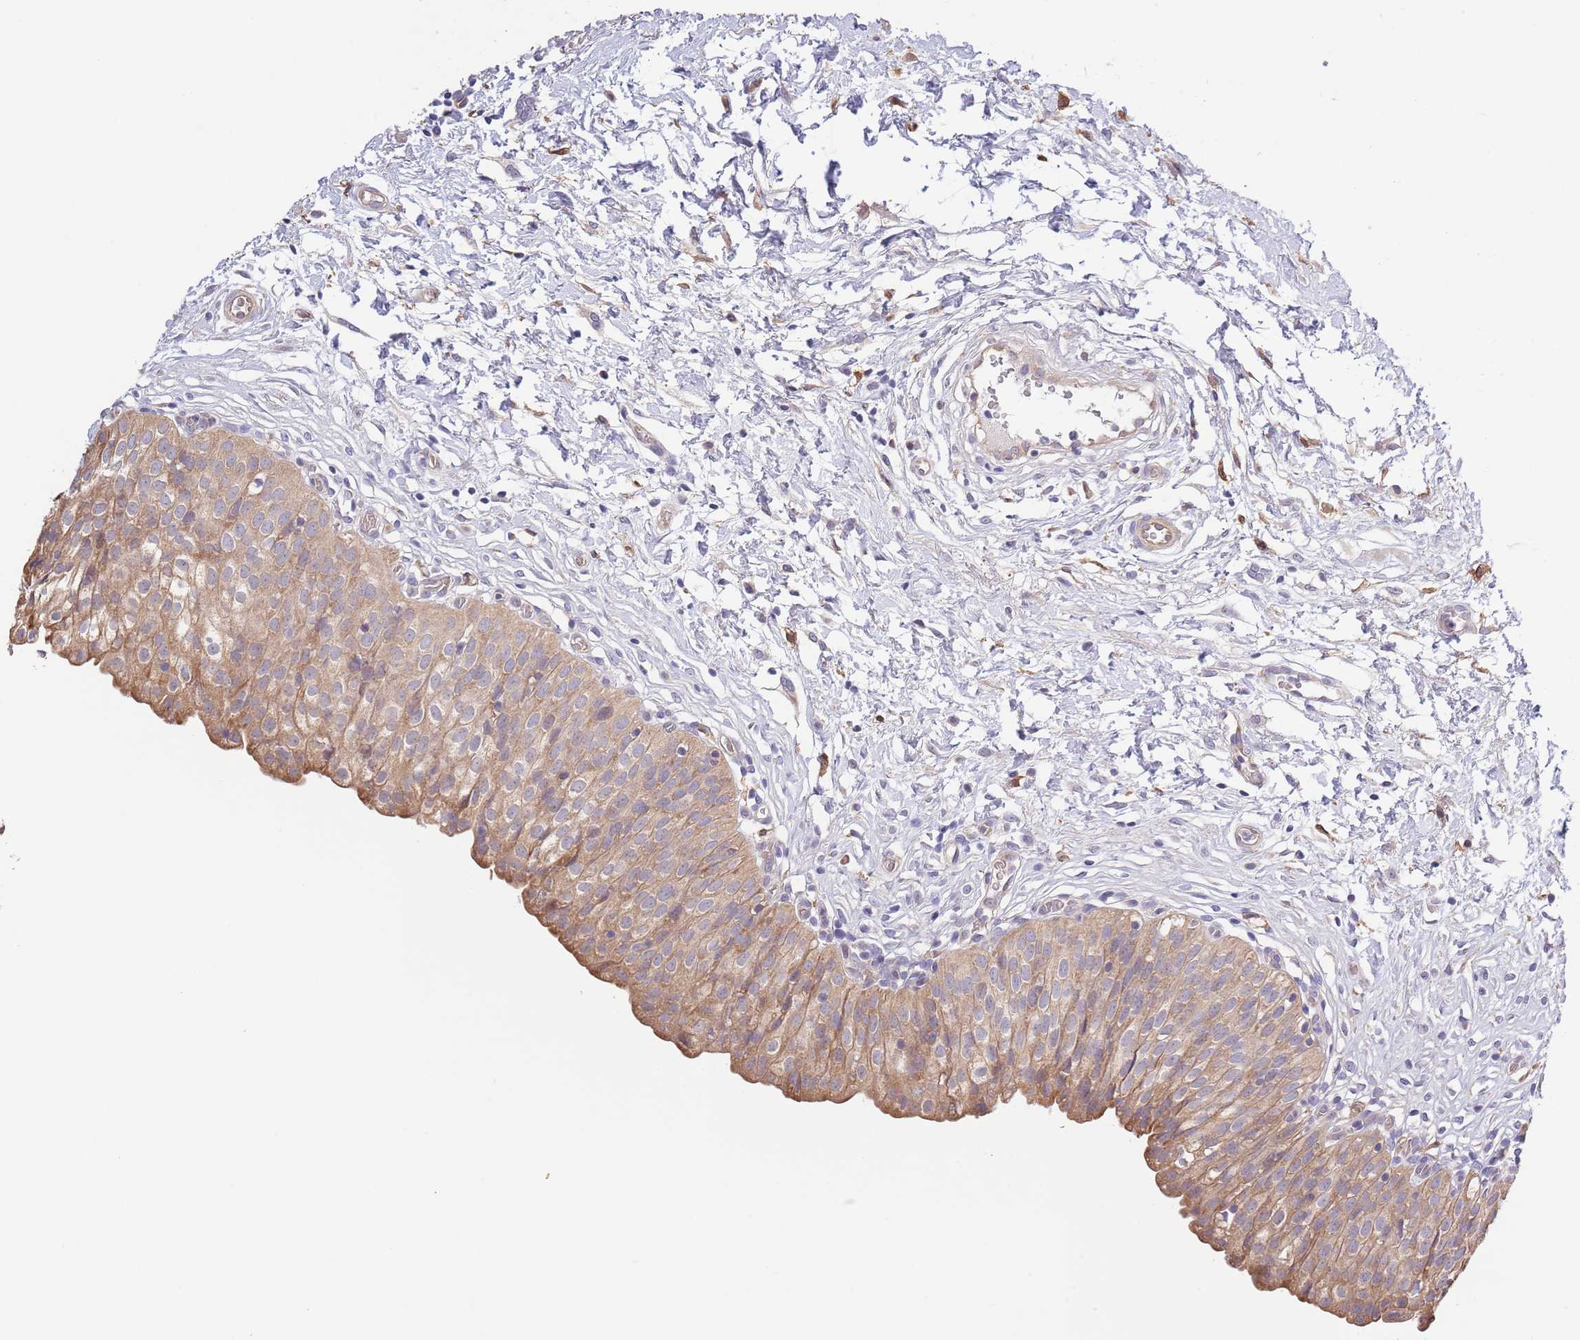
{"staining": {"intensity": "moderate", "quantity": ">75%", "location": "cytoplasmic/membranous"}, "tissue": "urinary bladder", "cell_type": "Urothelial cells", "image_type": "normal", "snomed": [{"axis": "morphology", "description": "Normal tissue, NOS"}, {"axis": "topography", "description": "Urinary bladder"}], "caption": "Urothelial cells show medium levels of moderate cytoplasmic/membranous expression in about >75% of cells in benign urinary bladder.", "gene": "LIPJ", "patient": {"sex": "male", "age": 55}}